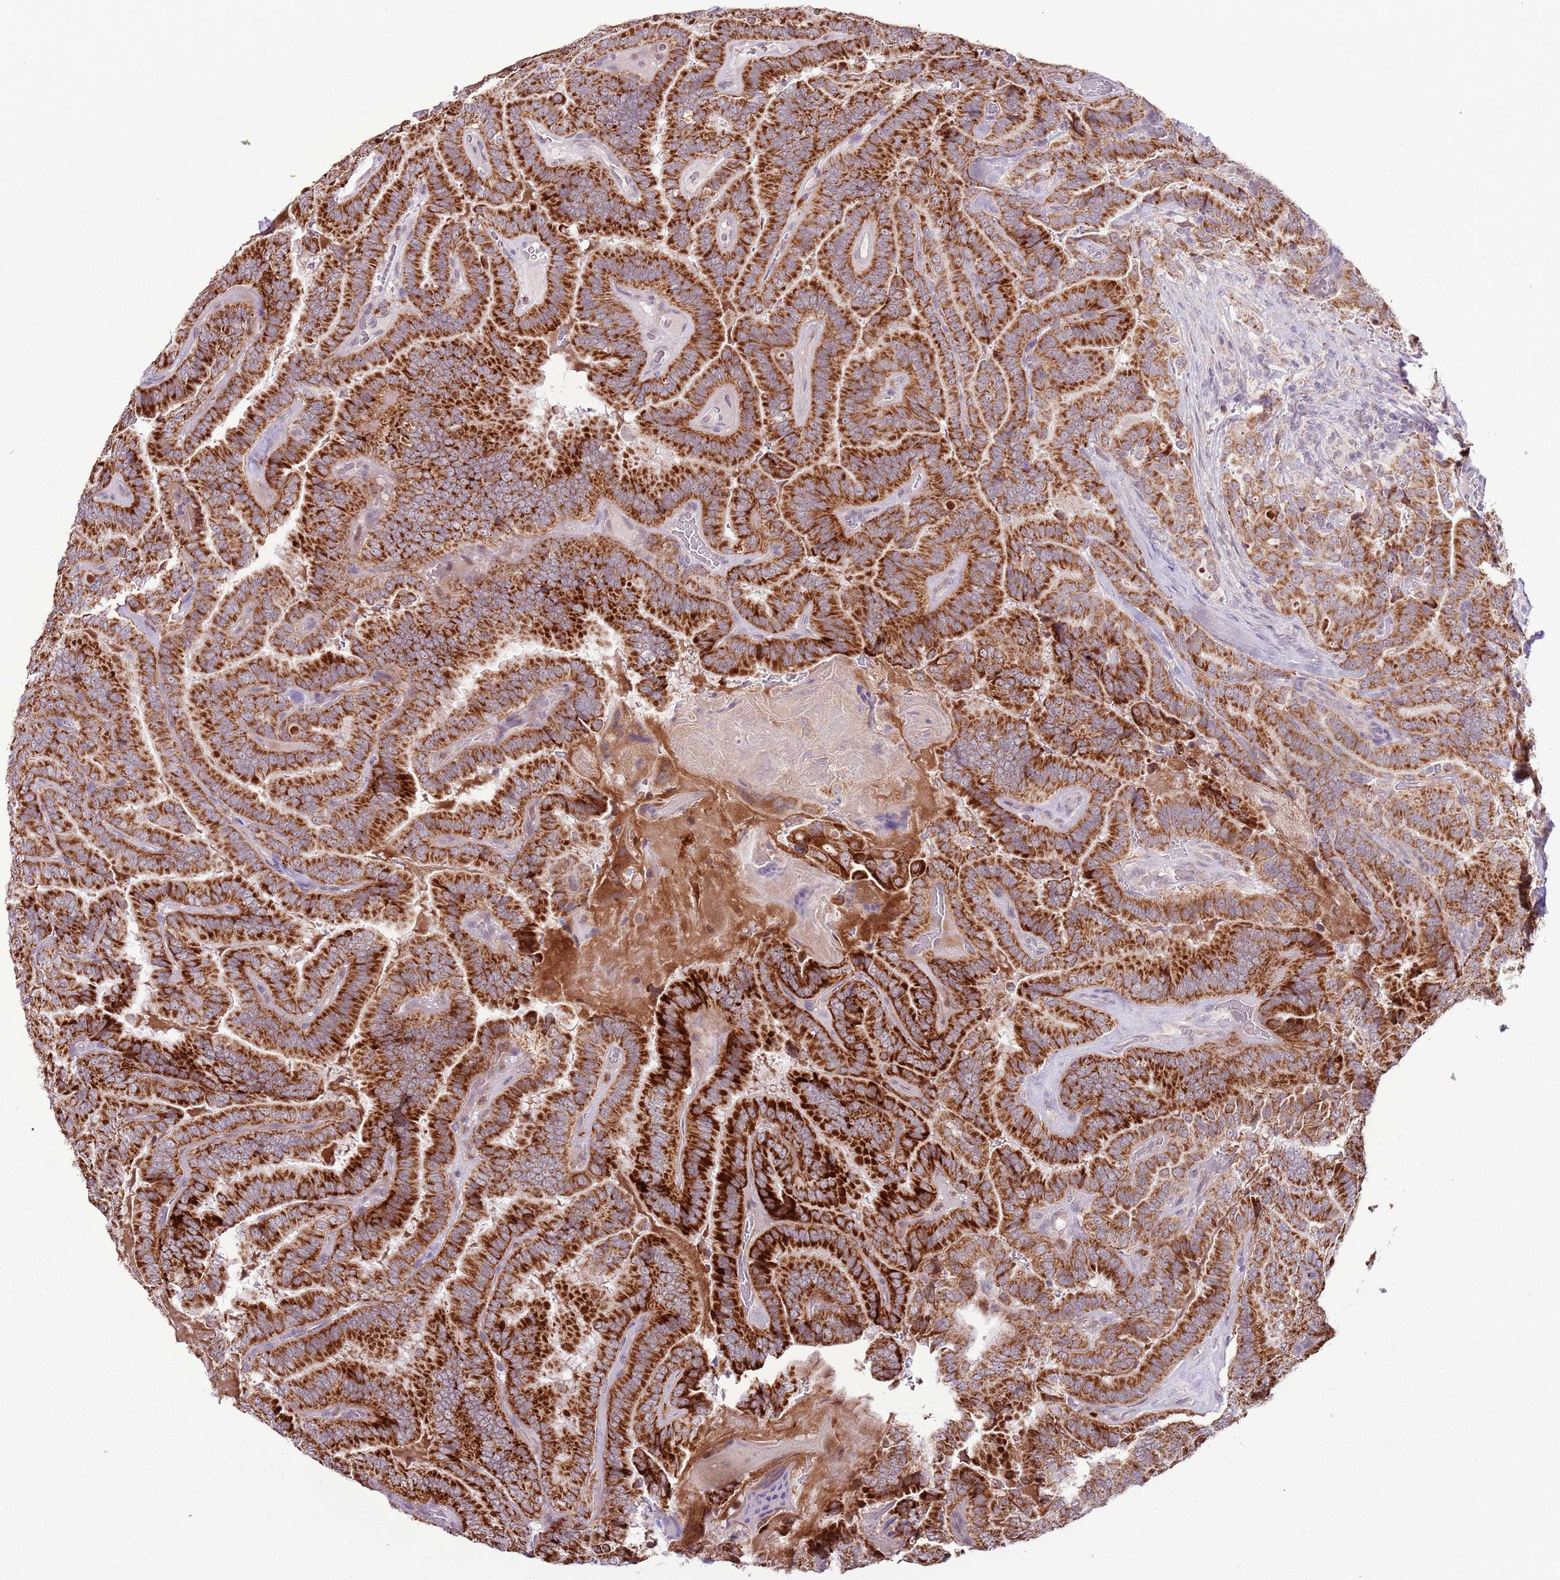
{"staining": {"intensity": "strong", "quantity": ">75%", "location": "cytoplasmic/membranous"}, "tissue": "thyroid cancer", "cell_type": "Tumor cells", "image_type": "cancer", "snomed": [{"axis": "morphology", "description": "Papillary adenocarcinoma, NOS"}, {"axis": "topography", "description": "Thyroid gland"}], "caption": "Protein staining displays strong cytoplasmic/membranous staining in approximately >75% of tumor cells in thyroid cancer (papillary adenocarcinoma). (DAB IHC with brightfield microscopy, high magnification).", "gene": "MLLT11", "patient": {"sex": "male", "age": 61}}